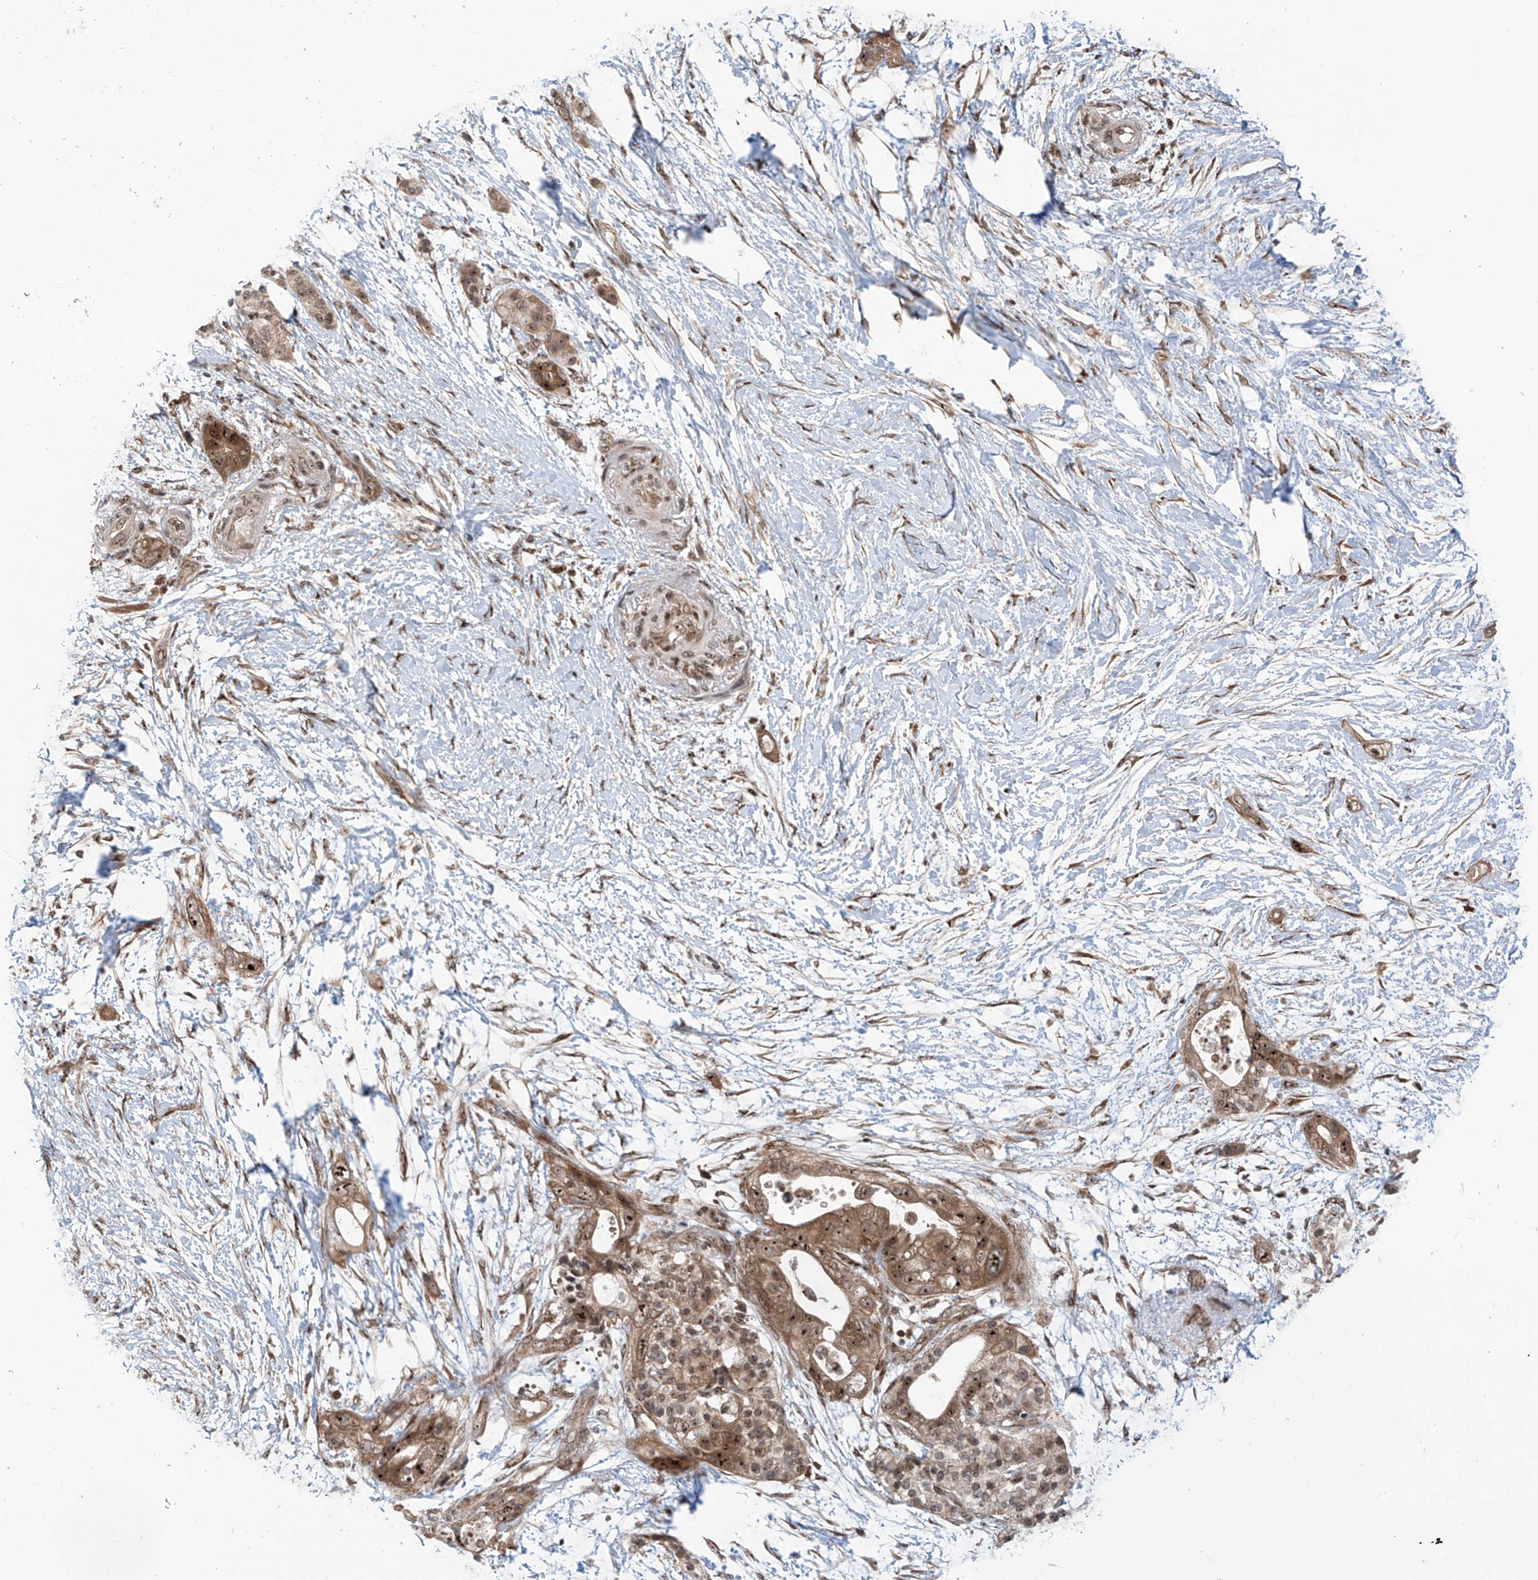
{"staining": {"intensity": "strong", "quantity": ">75%", "location": "cytoplasmic/membranous,nuclear"}, "tissue": "pancreatic cancer", "cell_type": "Tumor cells", "image_type": "cancer", "snomed": [{"axis": "morphology", "description": "Adenocarcinoma, NOS"}, {"axis": "topography", "description": "Pancreas"}], "caption": "Protein staining by immunohistochemistry reveals strong cytoplasmic/membranous and nuclear expression in approximately >75% of tumor cells in pancreatic adenocarcinoma.", "gene": "C1orf131", "patient": {"sex": "male", "age": 53}}